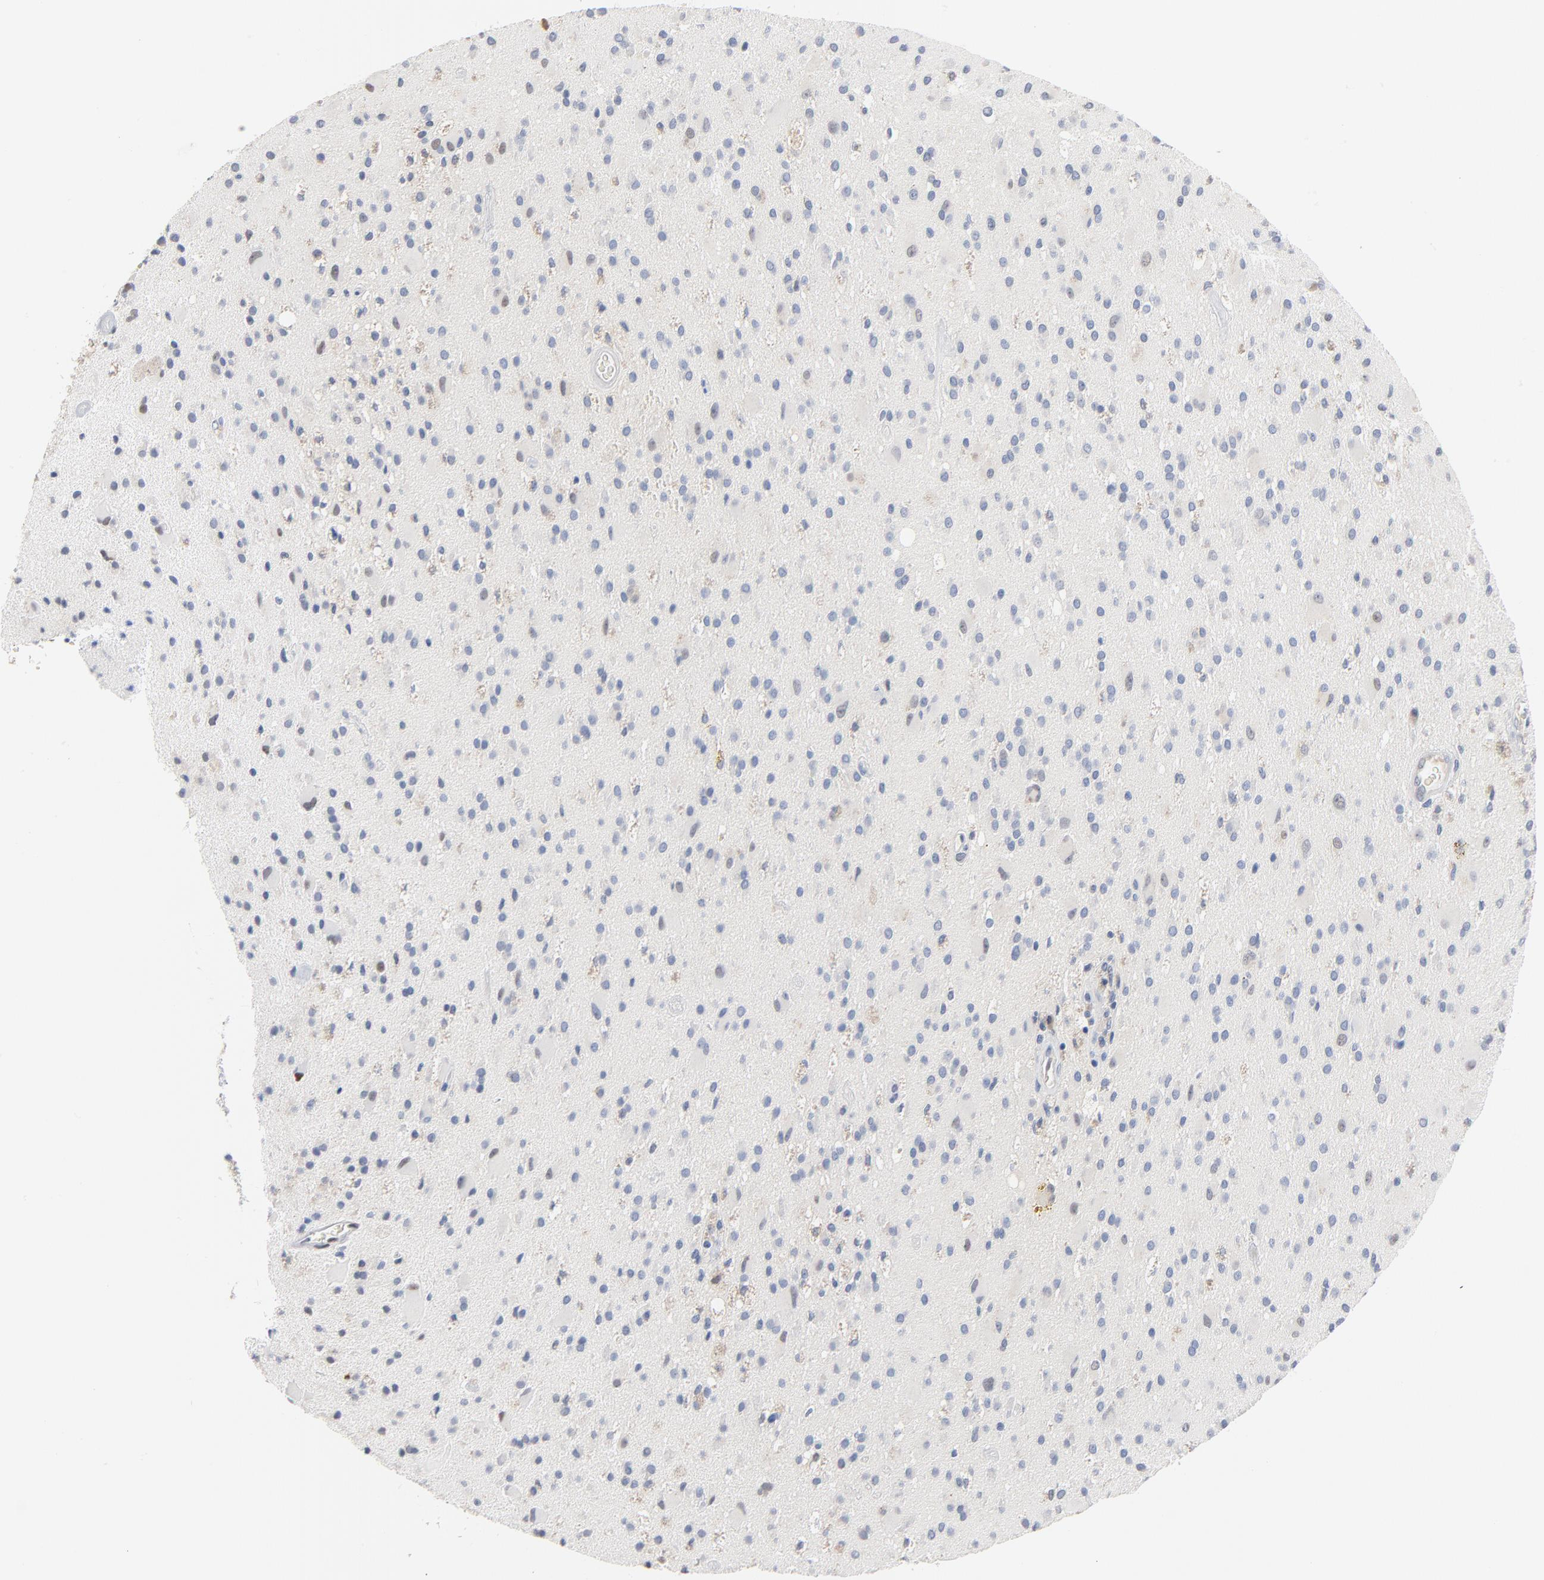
{"staining": {"intensity": "negative", "quantity": "none", "location": "none"}, "tissue": "glioma", "cell_type": "Tumor cells", "image_type": "cancer", "snomed": [{"axis": "morphology", "description": "Glioma, malignant, Low grade"}, {"axis": "topography", "description": "Brain"}], "caption": "High magnification brightfield microscopy of glioma stained with DAB (3,3'-diaminobenzidine) (brown) and counterstained with hematoxylin (blue): tumor cells show no significant positivity.", "gene": "EPCAM", "patient": {"sex": "male", "age": 58}}